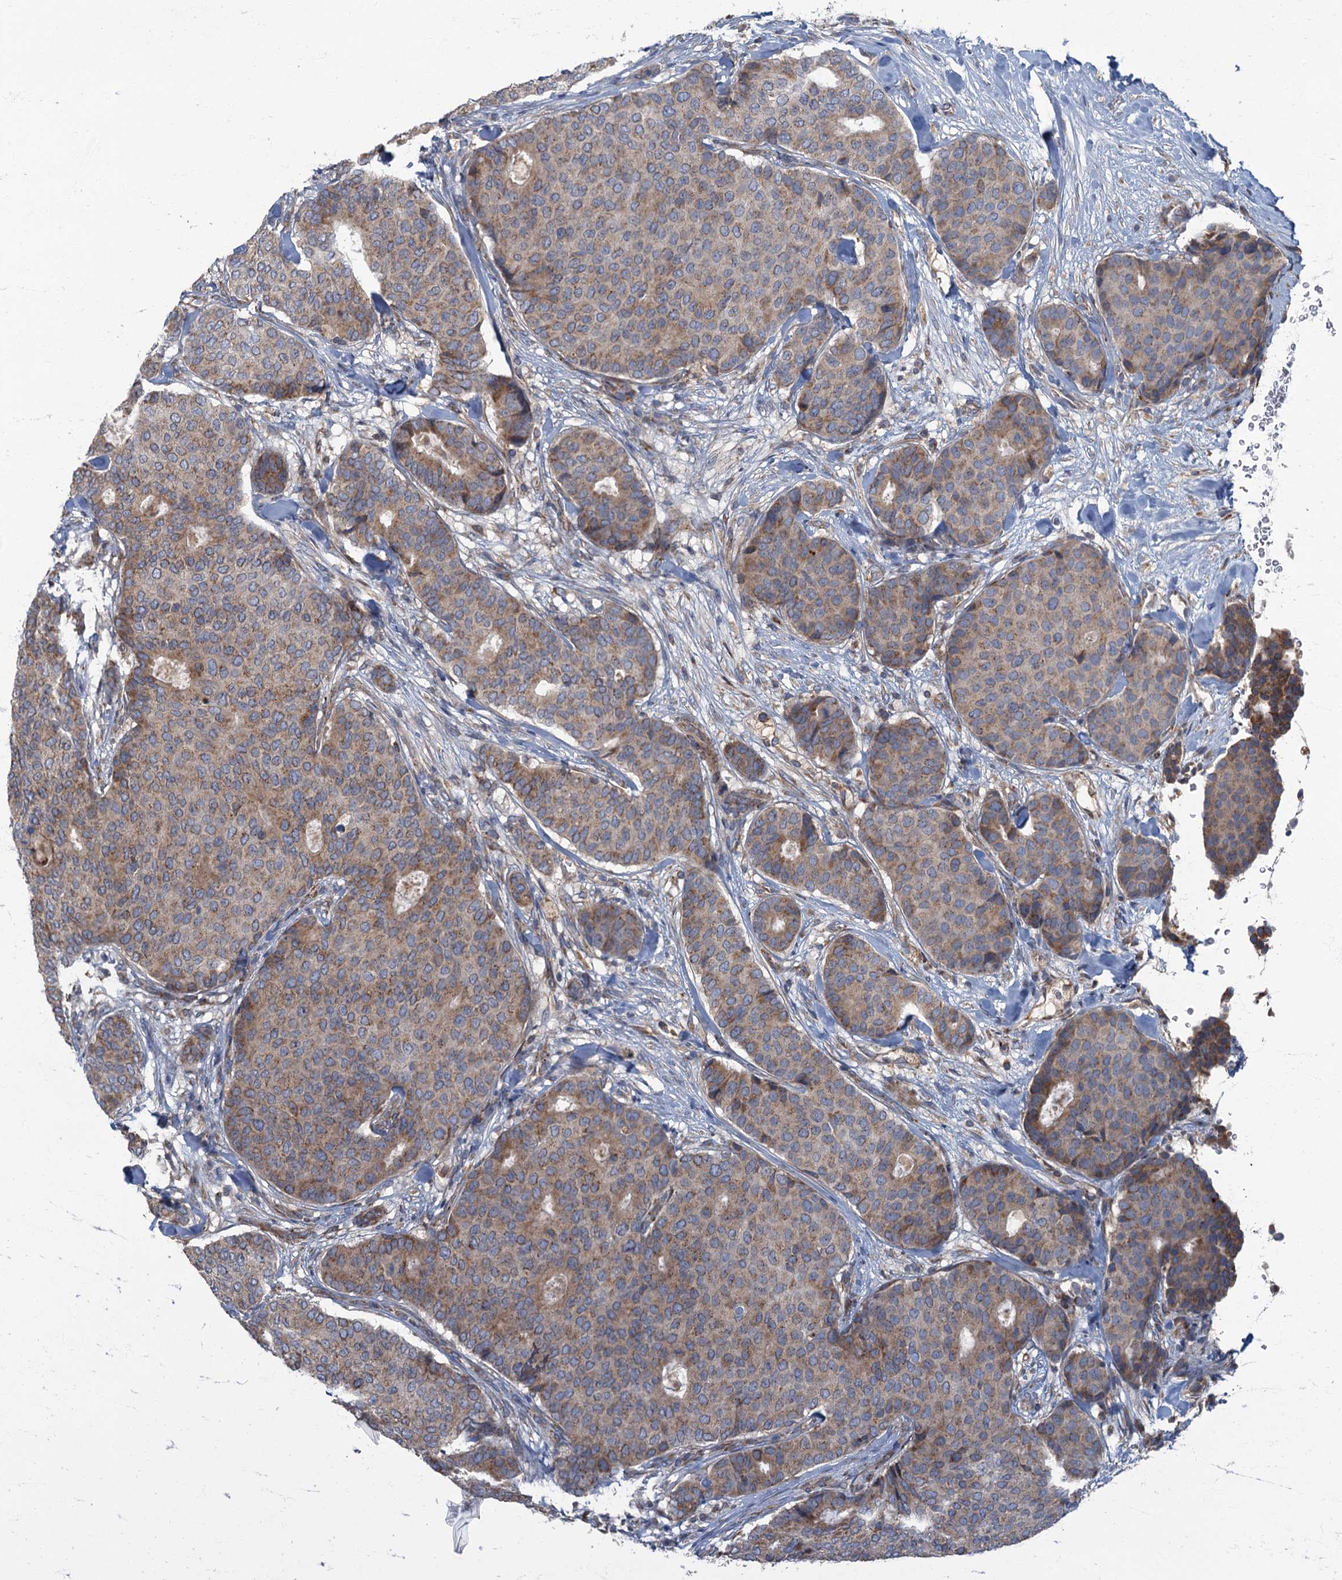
{"staining": {"intensity": "moderate", "quantity": ">75%", "location": "cytoplasmic/membranous"}, "tissue": "breast cancer", "cell_type": "Tumor cells", "image_type": "cancer", "snomed": [{"axis": "morphology", "description": "Duct carcinoma"}, {"axis": "topography", "description": "Breast"}], "caption": "A photomicrograph of human breast cancer (invasive ductal carcinoma) stained for a protein displays moderate cytoplasmic/membranous brown staining in tumor cells.", "gene": "SPDYC", "patient": {"sex": "female", "age": 75}}